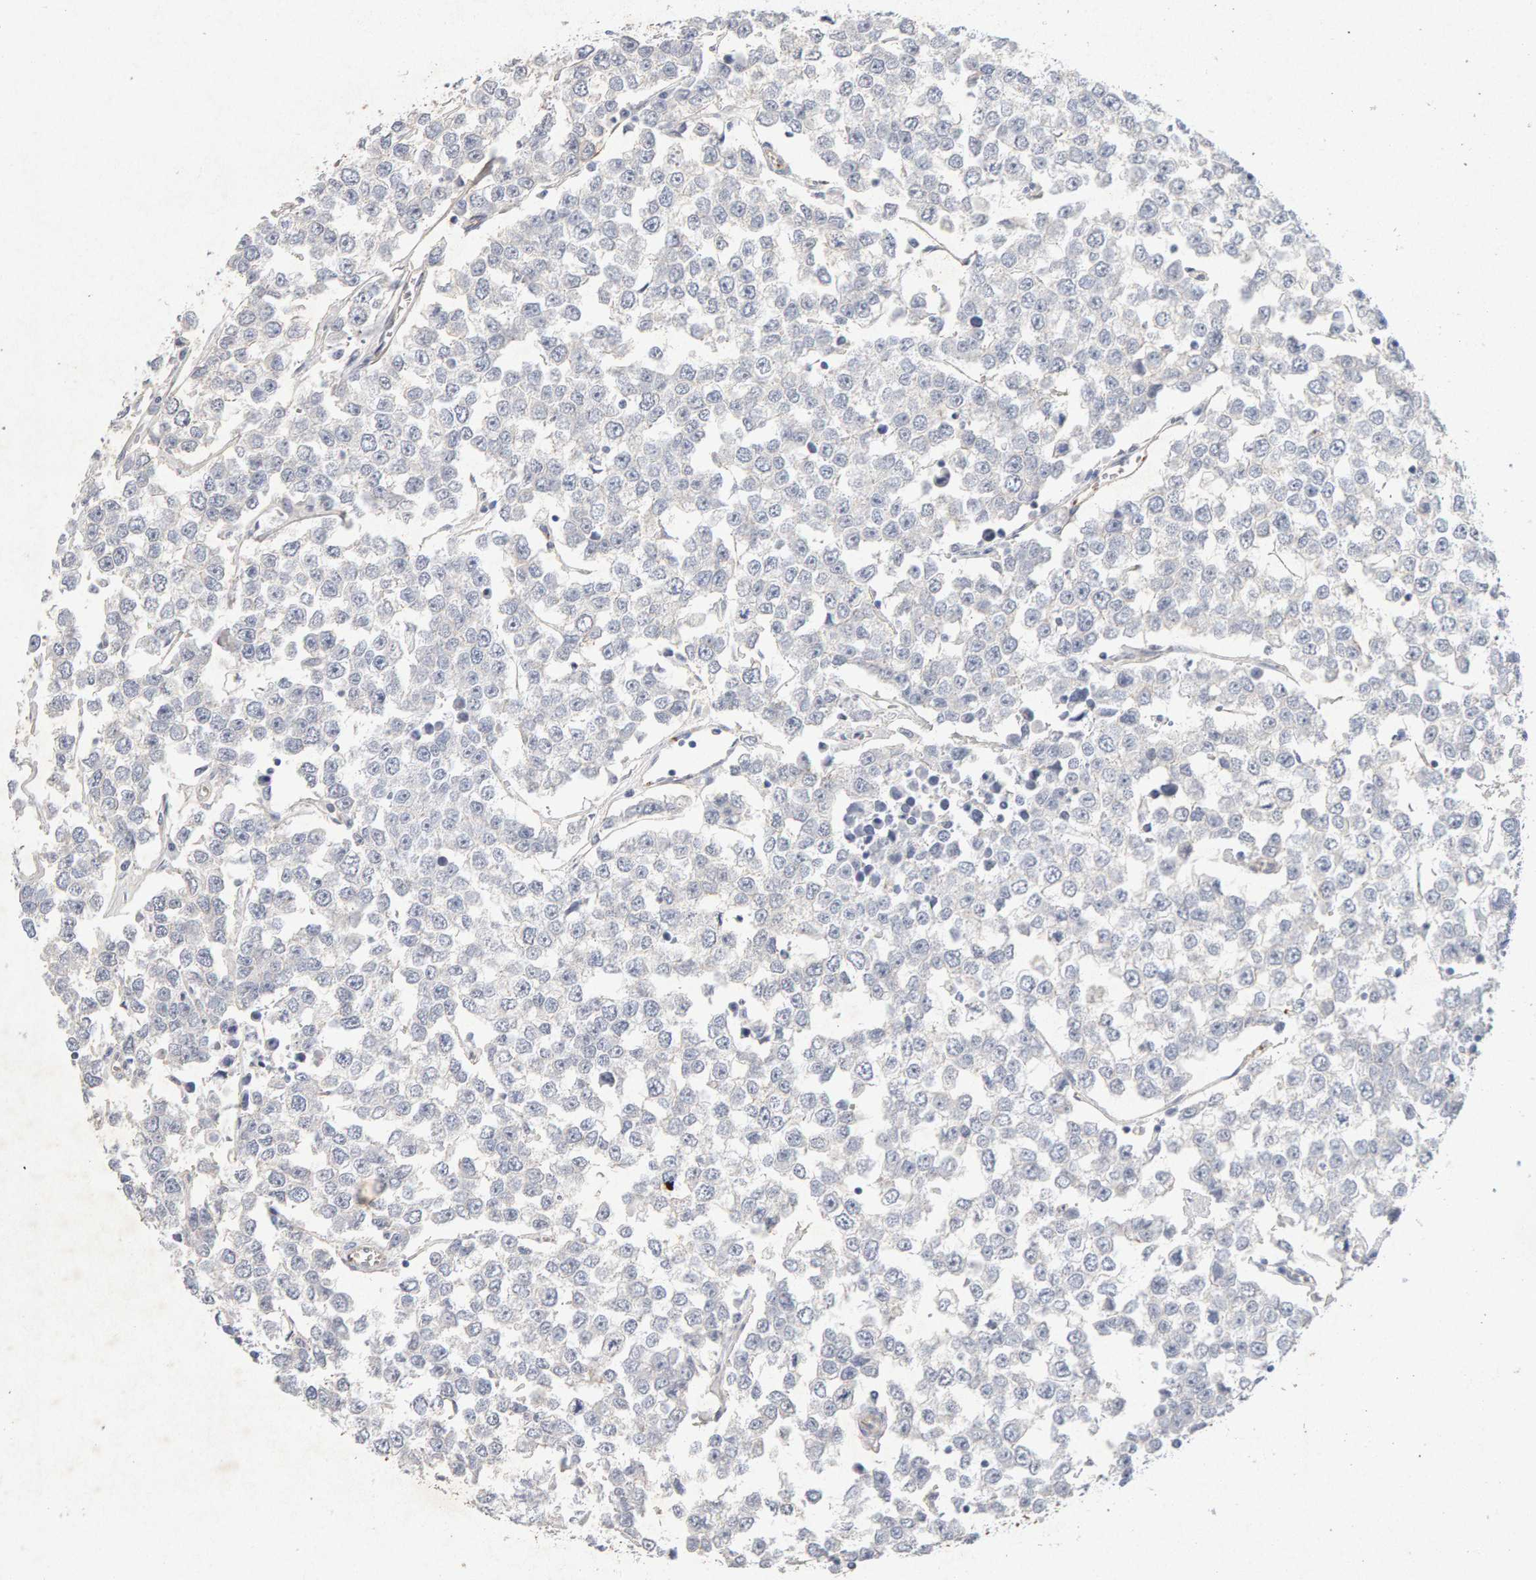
{"staining": {"intensity": "negative", "quantity": "none", "location": "none"}, "tissue": "testis cancer", "cell_type": "Tumor cells", "image_type": "cancer", "snomed": [{"axis": "morphology", "description": "Seminoma, NOS"}, {"axis": "morphology", "description": "Carcinoma, Embryonal, NOS"}, {"axis": "topography", "description": "Testis"}], "caption": "A photomicrograph of embryonal carcinoma (testis) stained for a protein exhibits no brown staining in tumor cells. (DAB (3,3'-diaminobenzidine) immunohistochemistry, high magnification).", "gene": "PTPRM", "patient": {"sex": "male", "age": 52}}